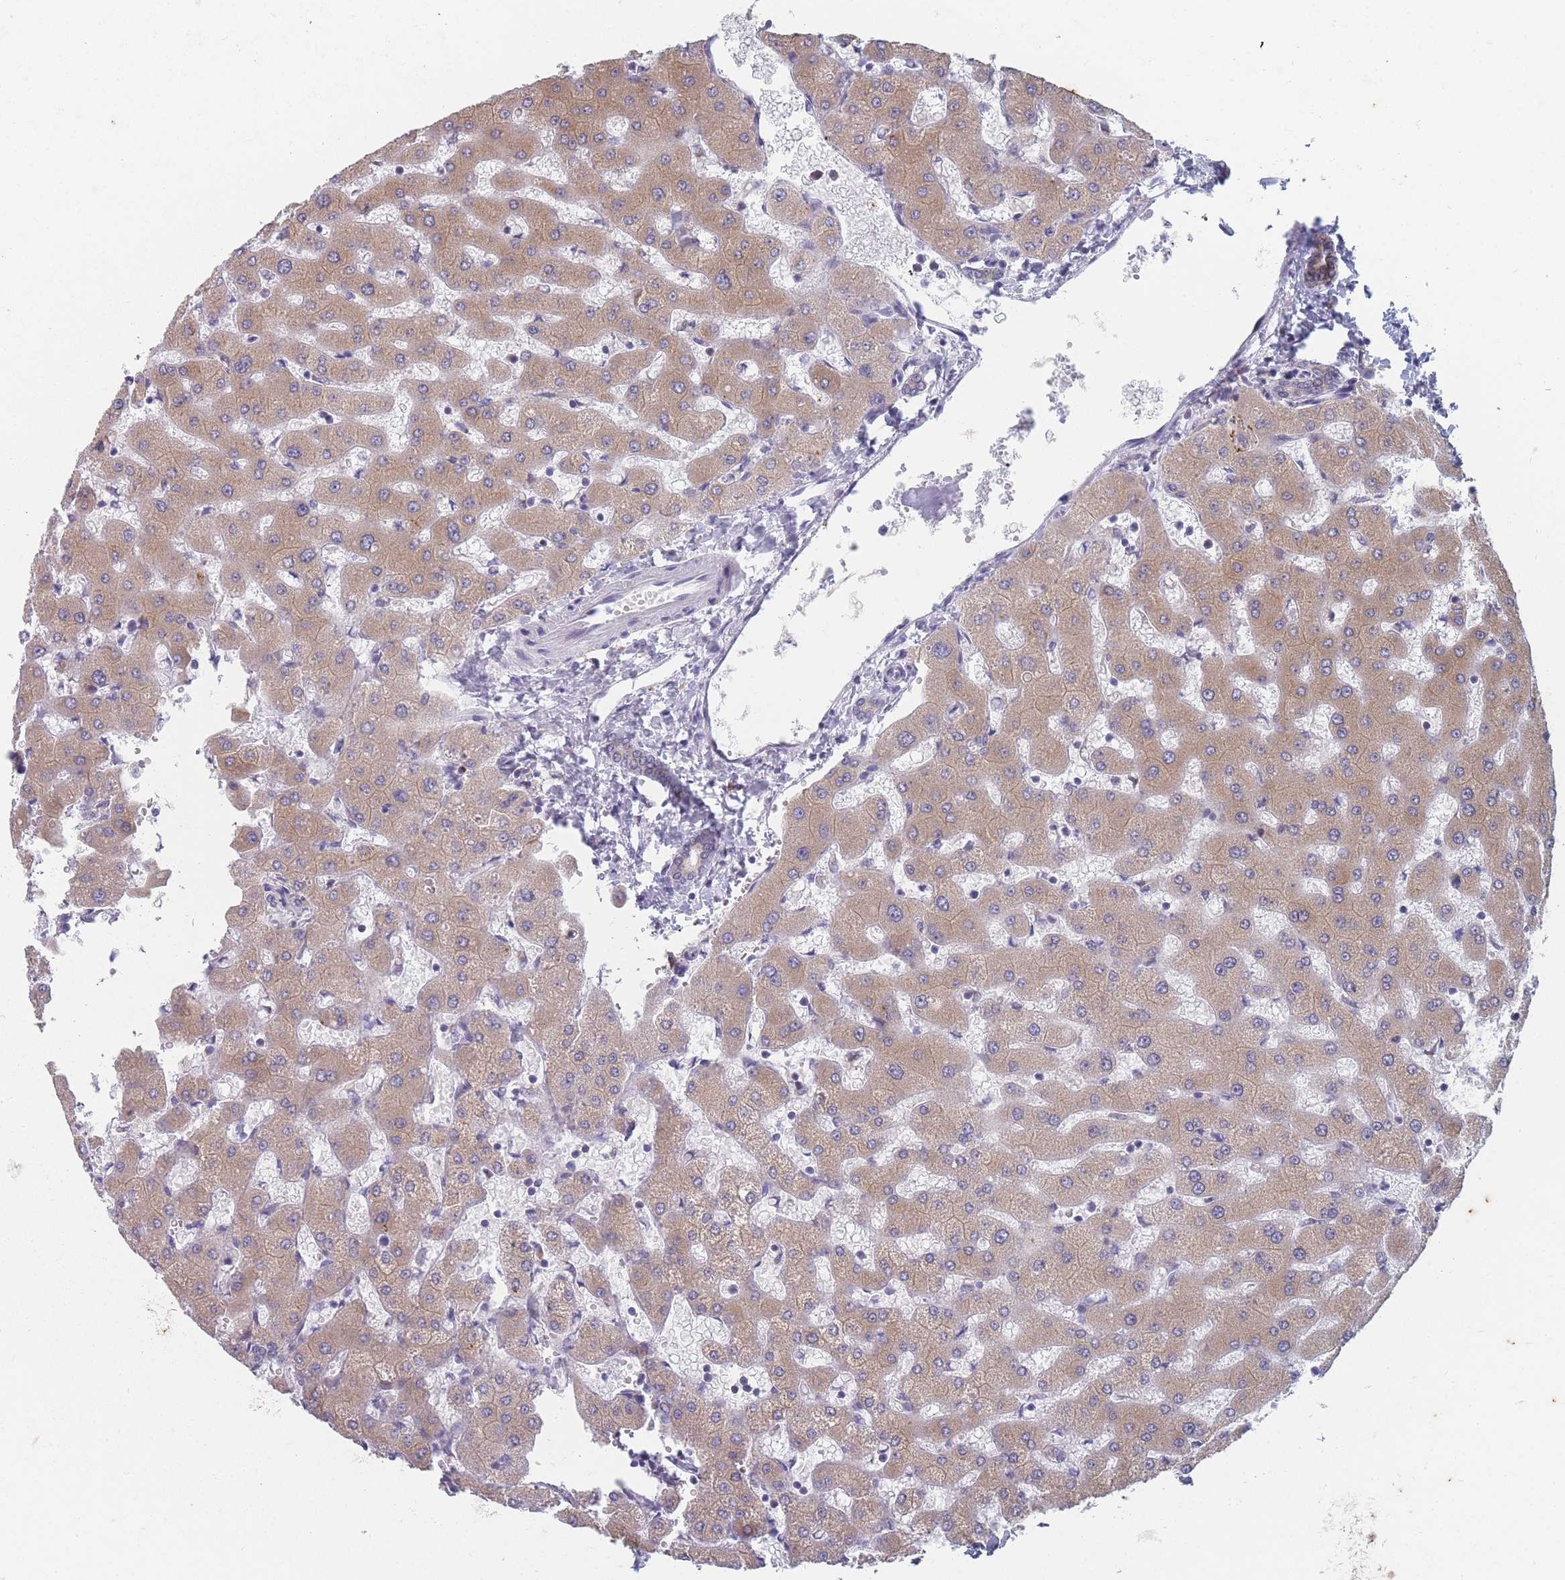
{"staining": {"intensity": "negative", "quantity": "none", "location": "none"}, "tissue": "liver", "cell_type": "Cholangiocytes", "image_type": "normal", "snomed": [{"axis": "morphology", "description": "Normal tissue, NOS"}, {"axis": "topography", "description": "Liver"}], "caption": "Immunohistochemistry (IHC) image of normal liver stained for a protein (brown), which shows no staining in cholangiocytes.", "gene": "TMED10", "patient": {"sex": "female", "age": 63}}